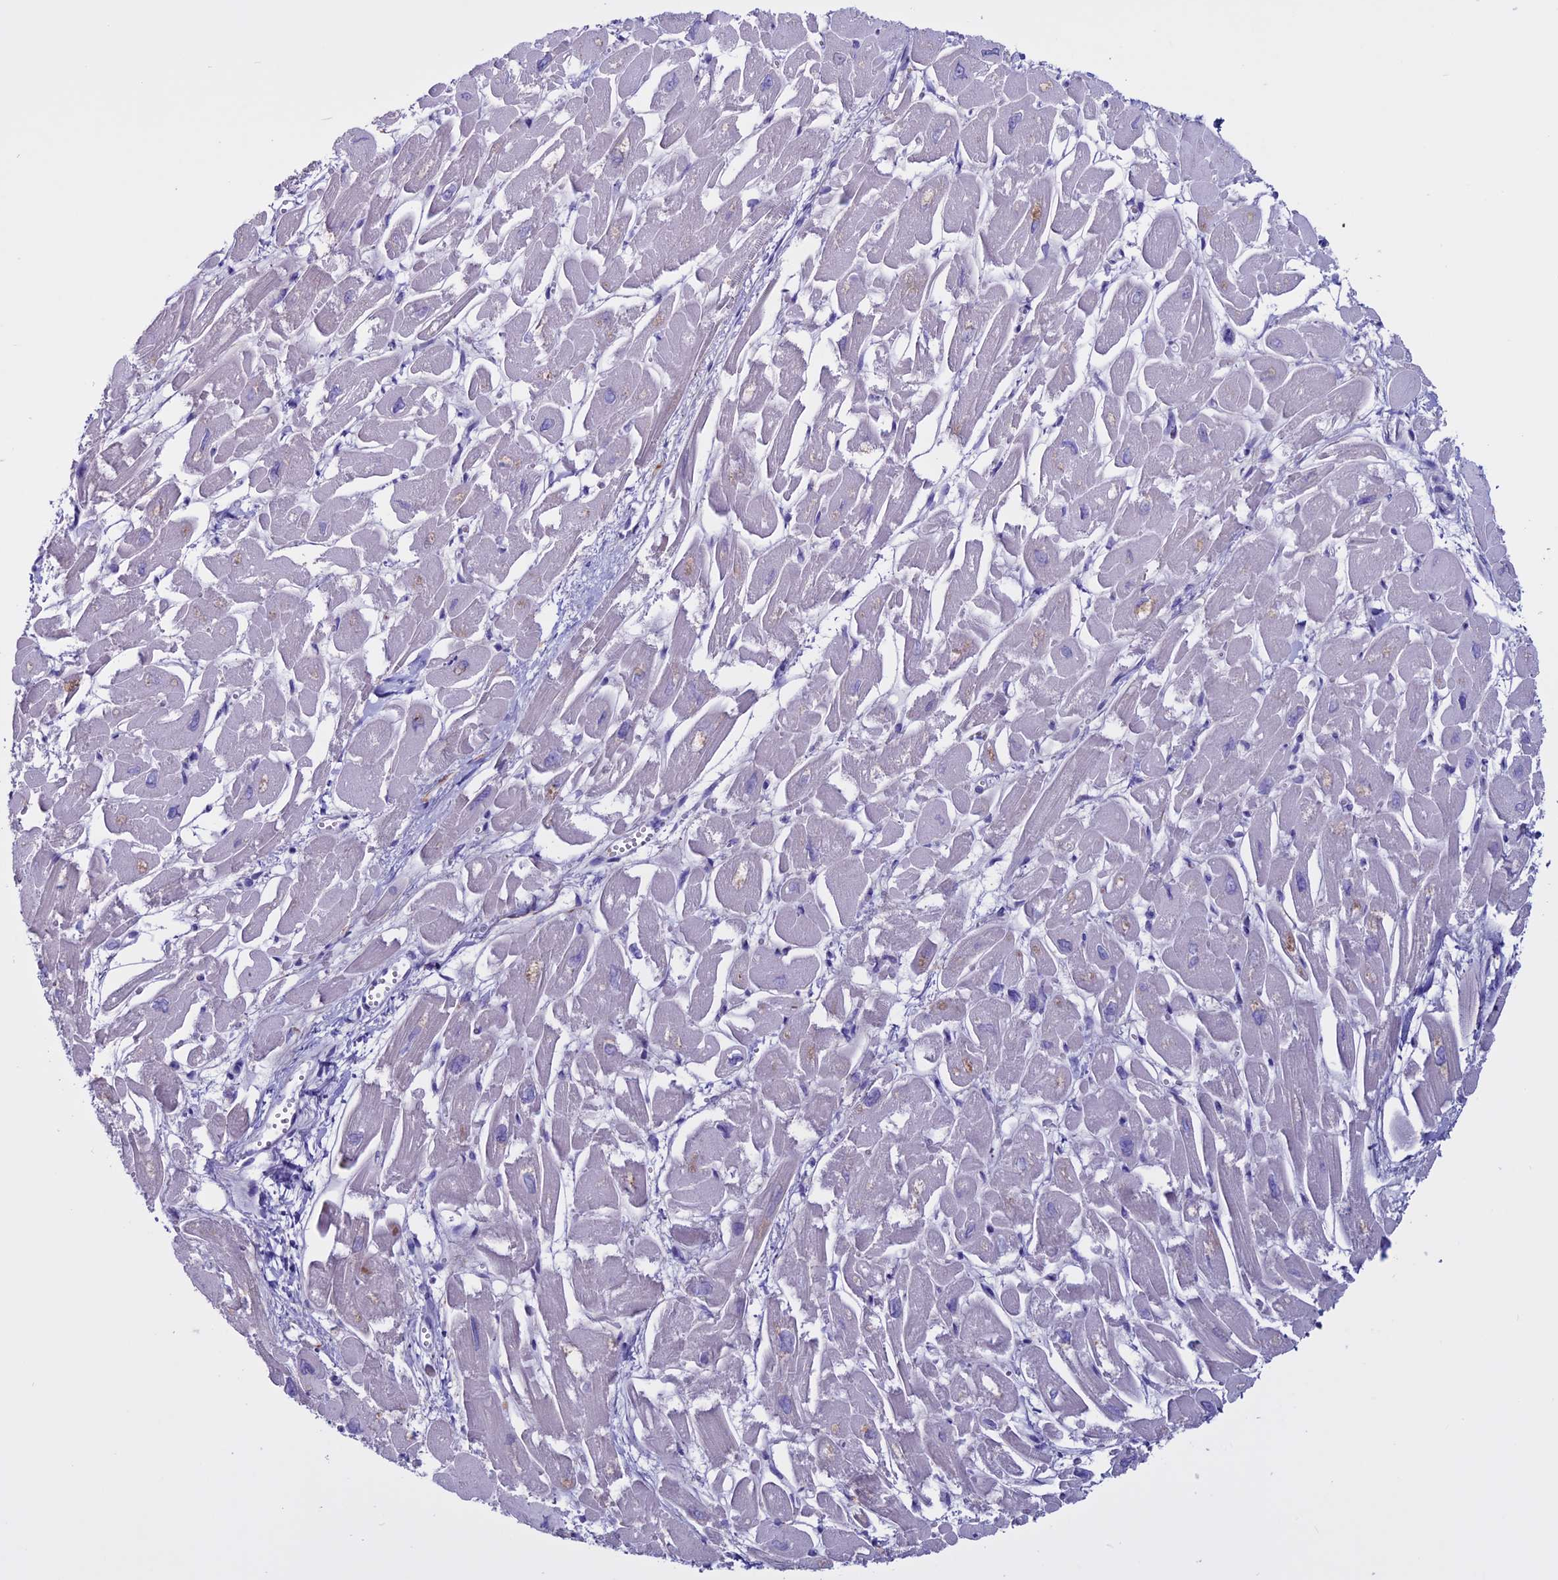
{"staining": {"intensity": "negative", "quantity": "none", "location": "none"}, "tissue": "heart muscle", "cell_type": "Cardiomyocytes", "image_type": "normal", "snomed": [{"axis": "morphology", "description": "Normal tissue, NOS"}, {"axis": "topography", "description": "Heart"}], "caption": "Immunohistochemistry (IHC) of unremarkable human heart muscle shows no expression in cardiomyocytes.", "gene": "CLEC2L", "patient": {"sex": "male", "age": 54}}